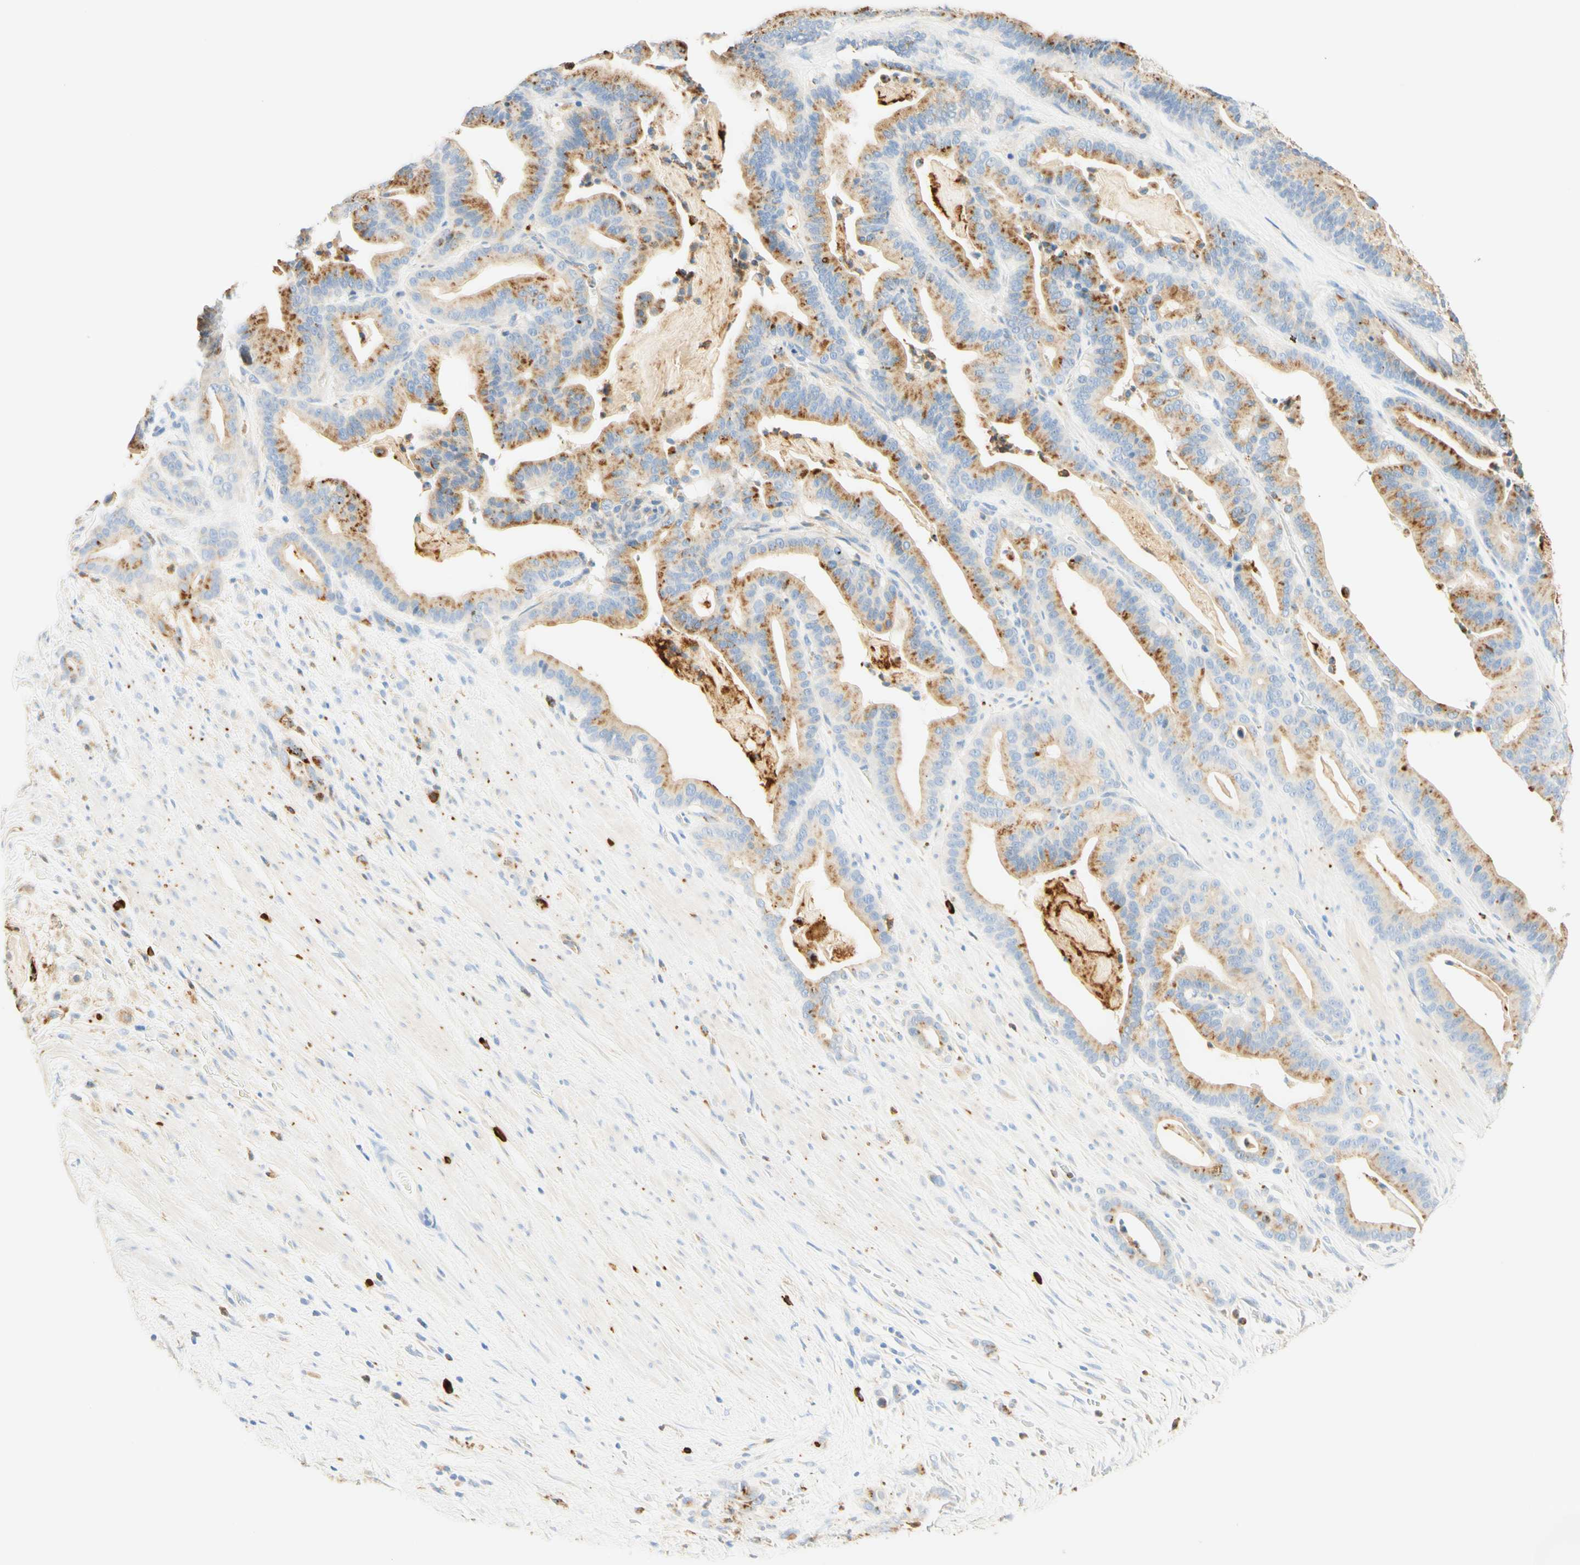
{"staining": {"intensity": "moderate", "quantity": "25%-75%", "location": "cytoplasmic/membranous"}, "tissue": "pancreatic cancer", "cell_type": "Tumor cells", "image_type": "cancer", "snomed": [{"axis": "morphology", "description": "Adenocarcinoma, NOS"}, {"axis": "topography", "description": "Pancreas"}], "caption": "This histopathology image reveals pancreatic adenocarcinoma stained with immunohistochemistry (IHC) to label a protein in brown. The cytoplasmic/membranous of tumor cells show moderate positivity for the protein. Nuclei are counter-stained blue.", "gene": "CD63", "patient": {"sex": "male", "age": 63}}